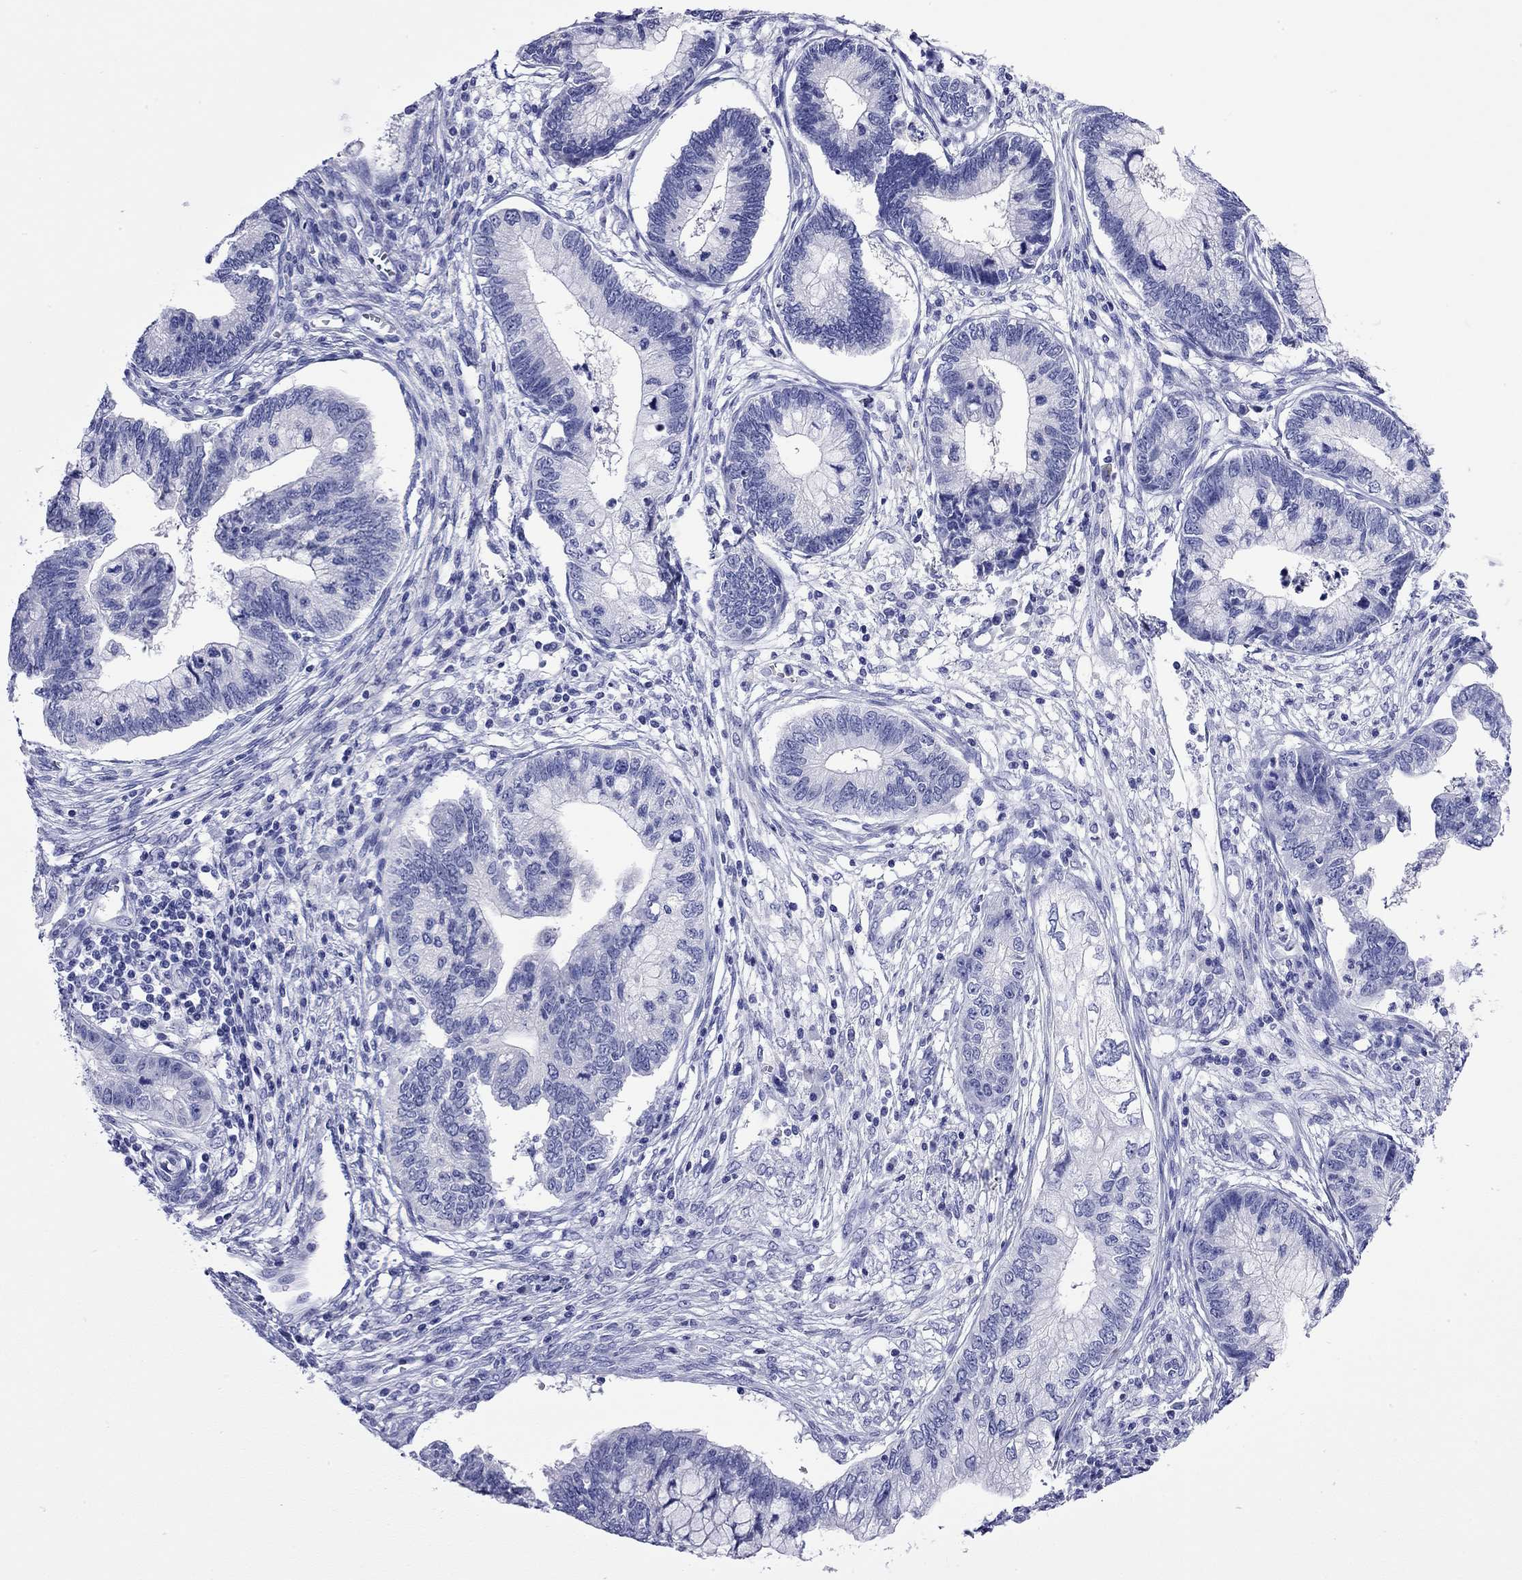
{"staining": {"intensity": "negative", "quantity": "none", "location": "none"}, "tissue": "cervical cancer", "cell_type": "Tumor cells", "image_type": "cancer", "snomed": [{"axis": "morphology", "description": "Adenocarcinoma, NOS"}, {"axis": "topography", "description": "Cervix"}], "caption": "Immunohistochemical staining of human cervical cancer (adenocarcinoma) demonstrates no significant positivity in tumor cells.", "gene": "FIGLA", "patient": {"sex": "female", "age": 44}}